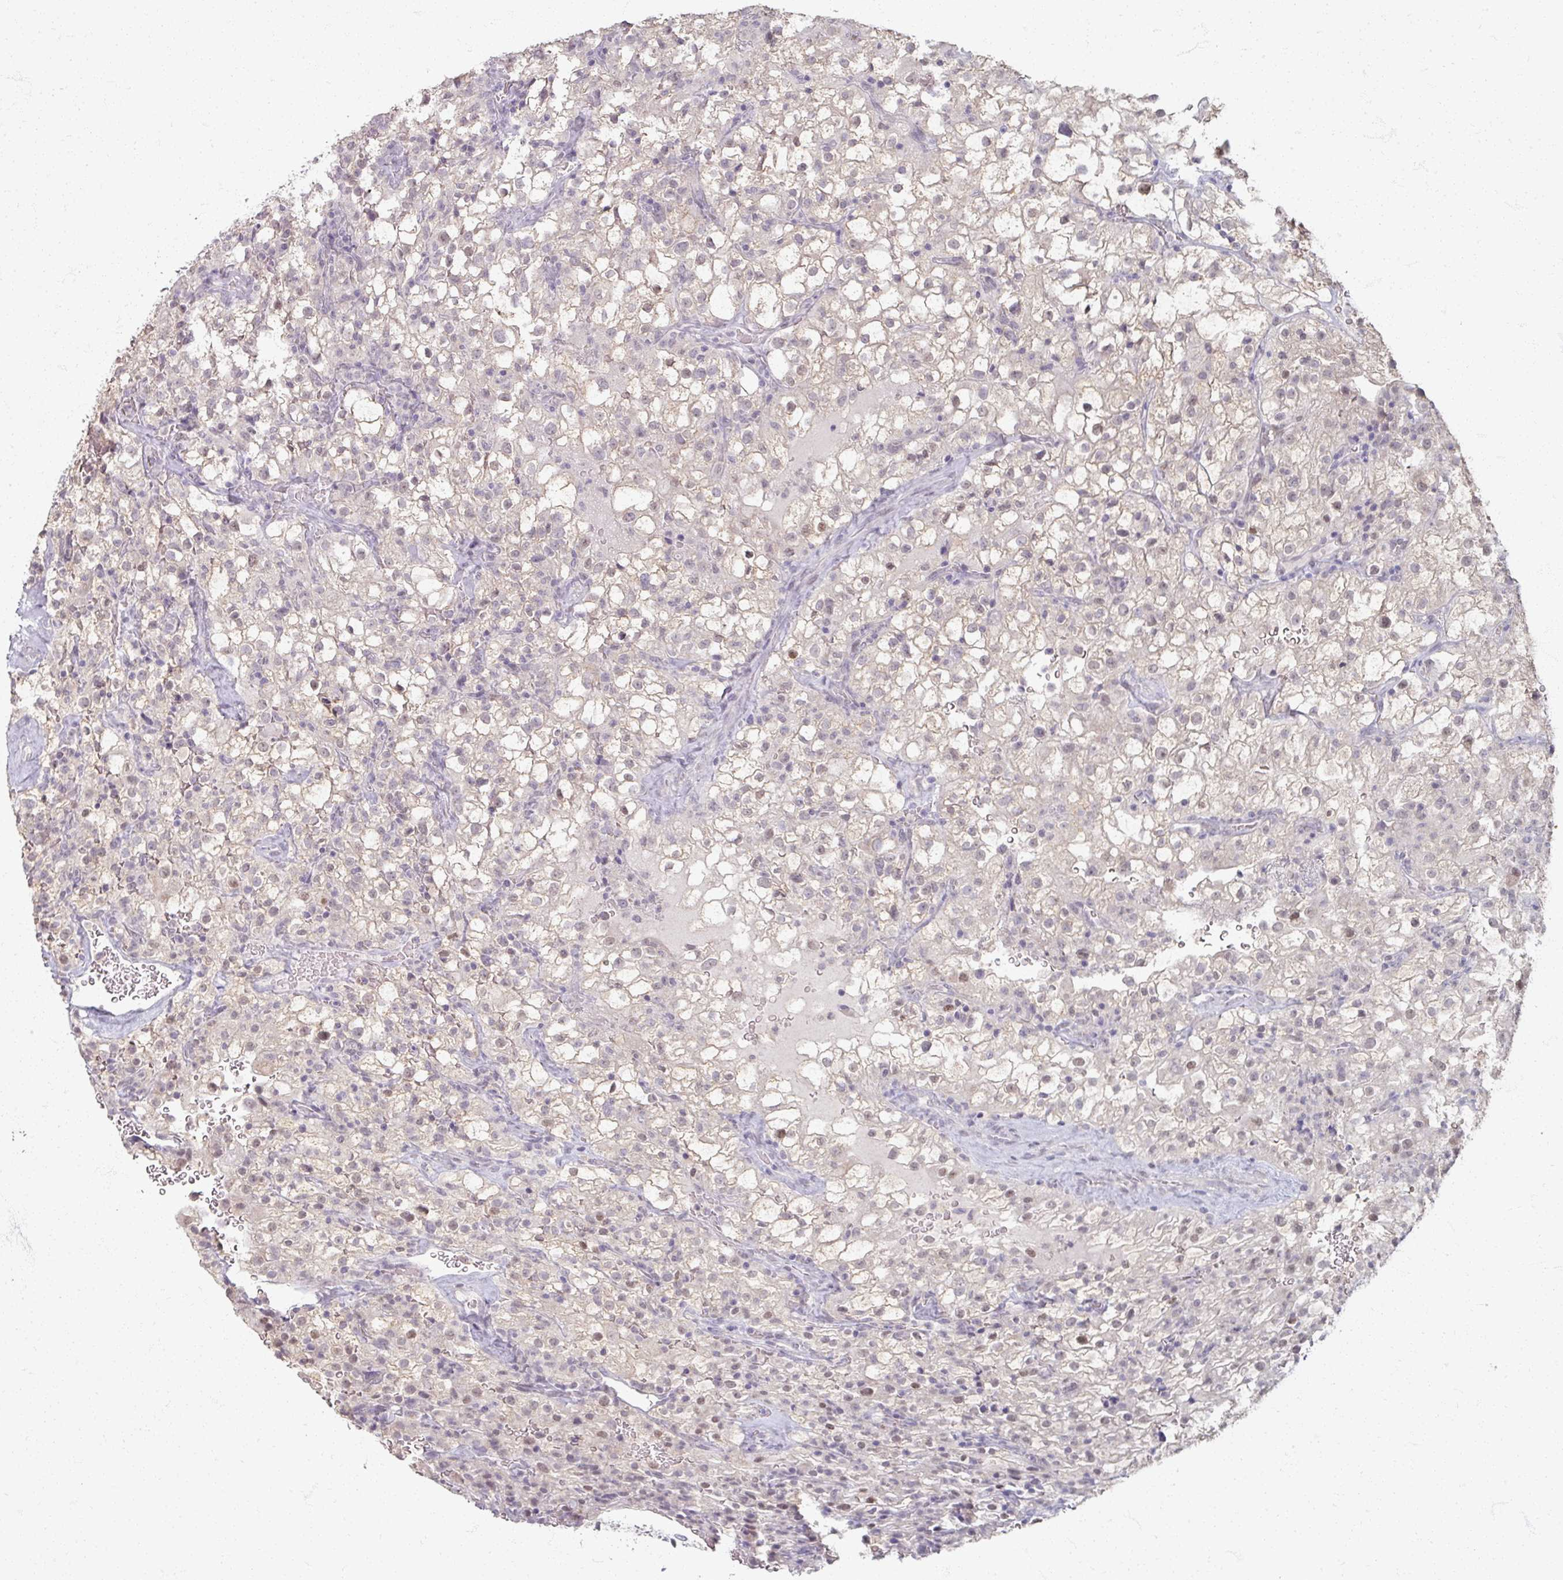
{"staining": {"intensity": "negative", "quantity": "none", "location": "none"}, "tissue": "renal cancer", "cell_type": "Tumor cells", "image_type": "cancer", "snomed": [{"axis": "morphology", "description": "Adenocarcinoma, NOS"}, {"axis": "topography", "description": "Kidney"}], "caption": "A micrograph of human renal cancer is negative for staining in tumor cells.", "gene": "SOX11", "patient": {"sex": "female", "age": 74}}